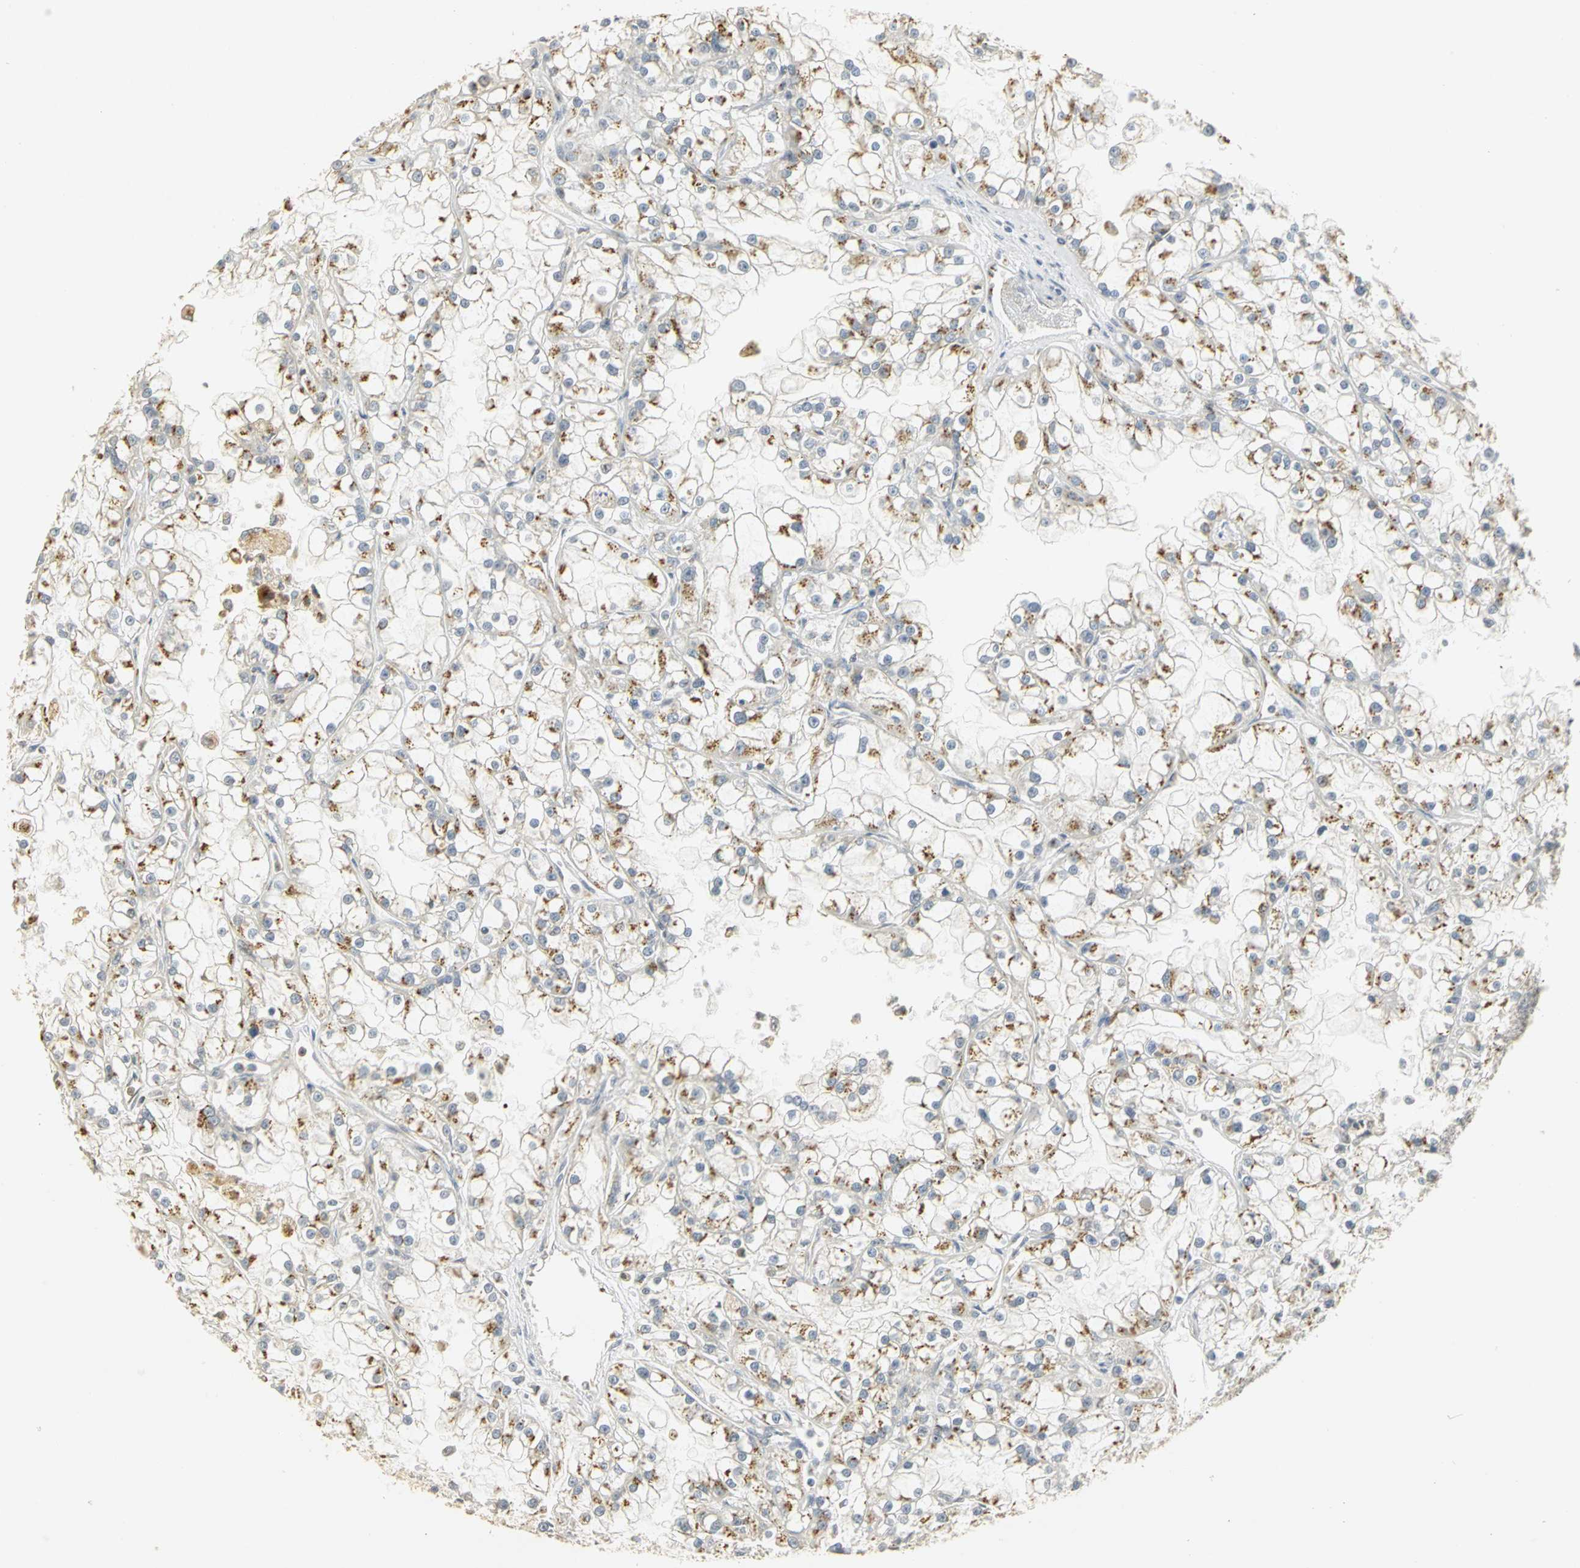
{"staining": {"intensity": "moderate", "quantity": "25%-75%", "location": "cytoplasmic/membranous"}, "tissue": "renal cancer", "cell_type": "Tumor cells", "image_type": "cancer", "snomed": [{"axis": "morphology", "description": "Adenocarcinoma, NOS"}, {"axis": "topography", "description": "Kidney"}], "caption": "A histopathology image showing moderate cytoplasmic/membranous staining in approximately 25%-75% of tumor cells in renal cancer, as visualized by brown immunohistochemical staining.", "gene": "TM9SF2", "patient": {"sex": "female", "age": 52}}